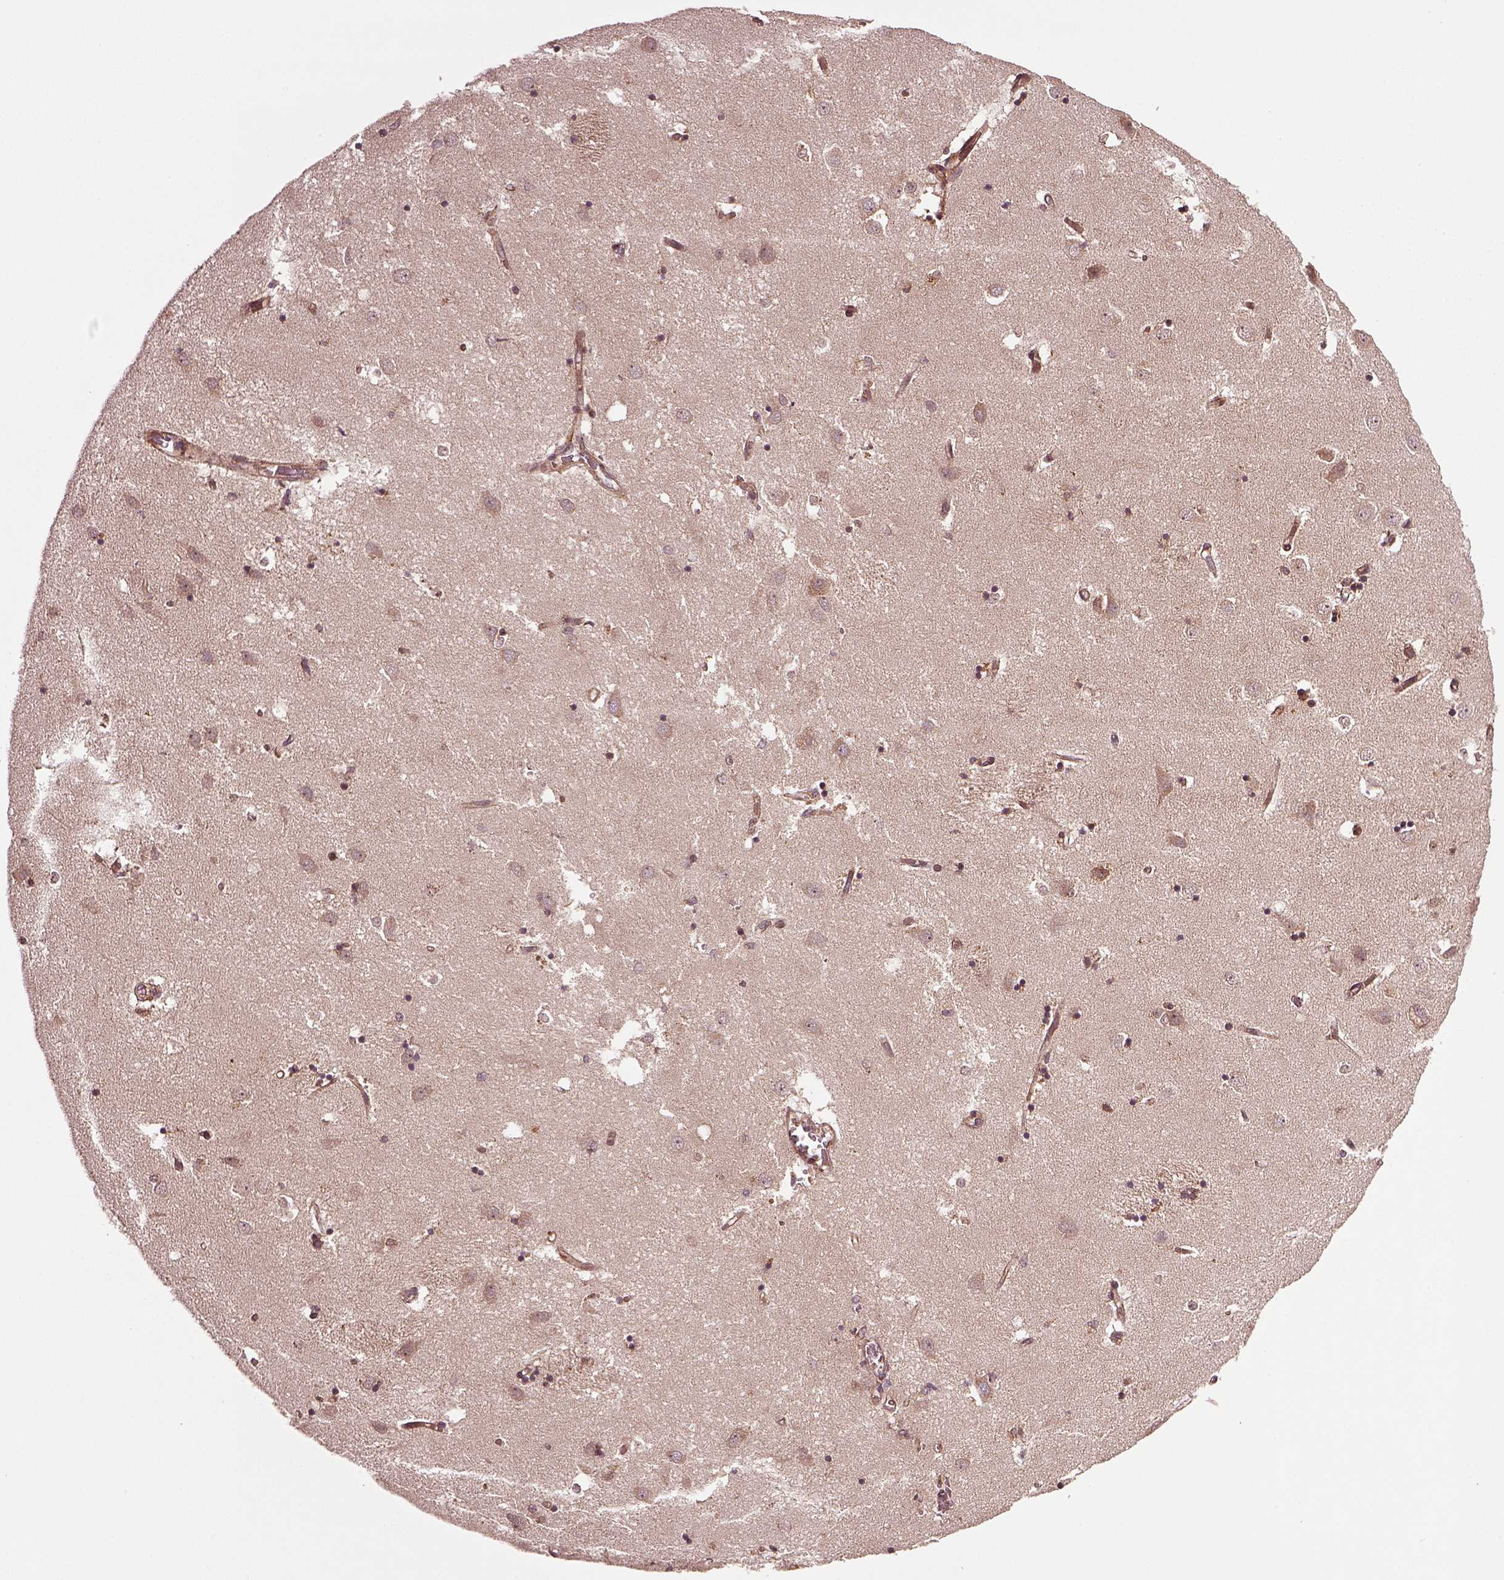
{"staining": {"intensity": "moderate", "quantity": "25%-75%", "location": "cytoplasmic/membranous"}, "tissue": "caudate", "cell_type": "Glial cells", "image_type": "normal", "snomed": [{"axis": "morphology", "description": "Normal tissue, NOS"}, {"axis": "topography", "description": "Lateral ventricle wall"}], "caption": "Caudate was stained to show a protein in brown. There is medium levels of moderate cytoplasmic/membranous positivity in about 25%-75% of glial cells.", "gene": "WASHC2A", "patient": {"sex": "male", "age": 54}}